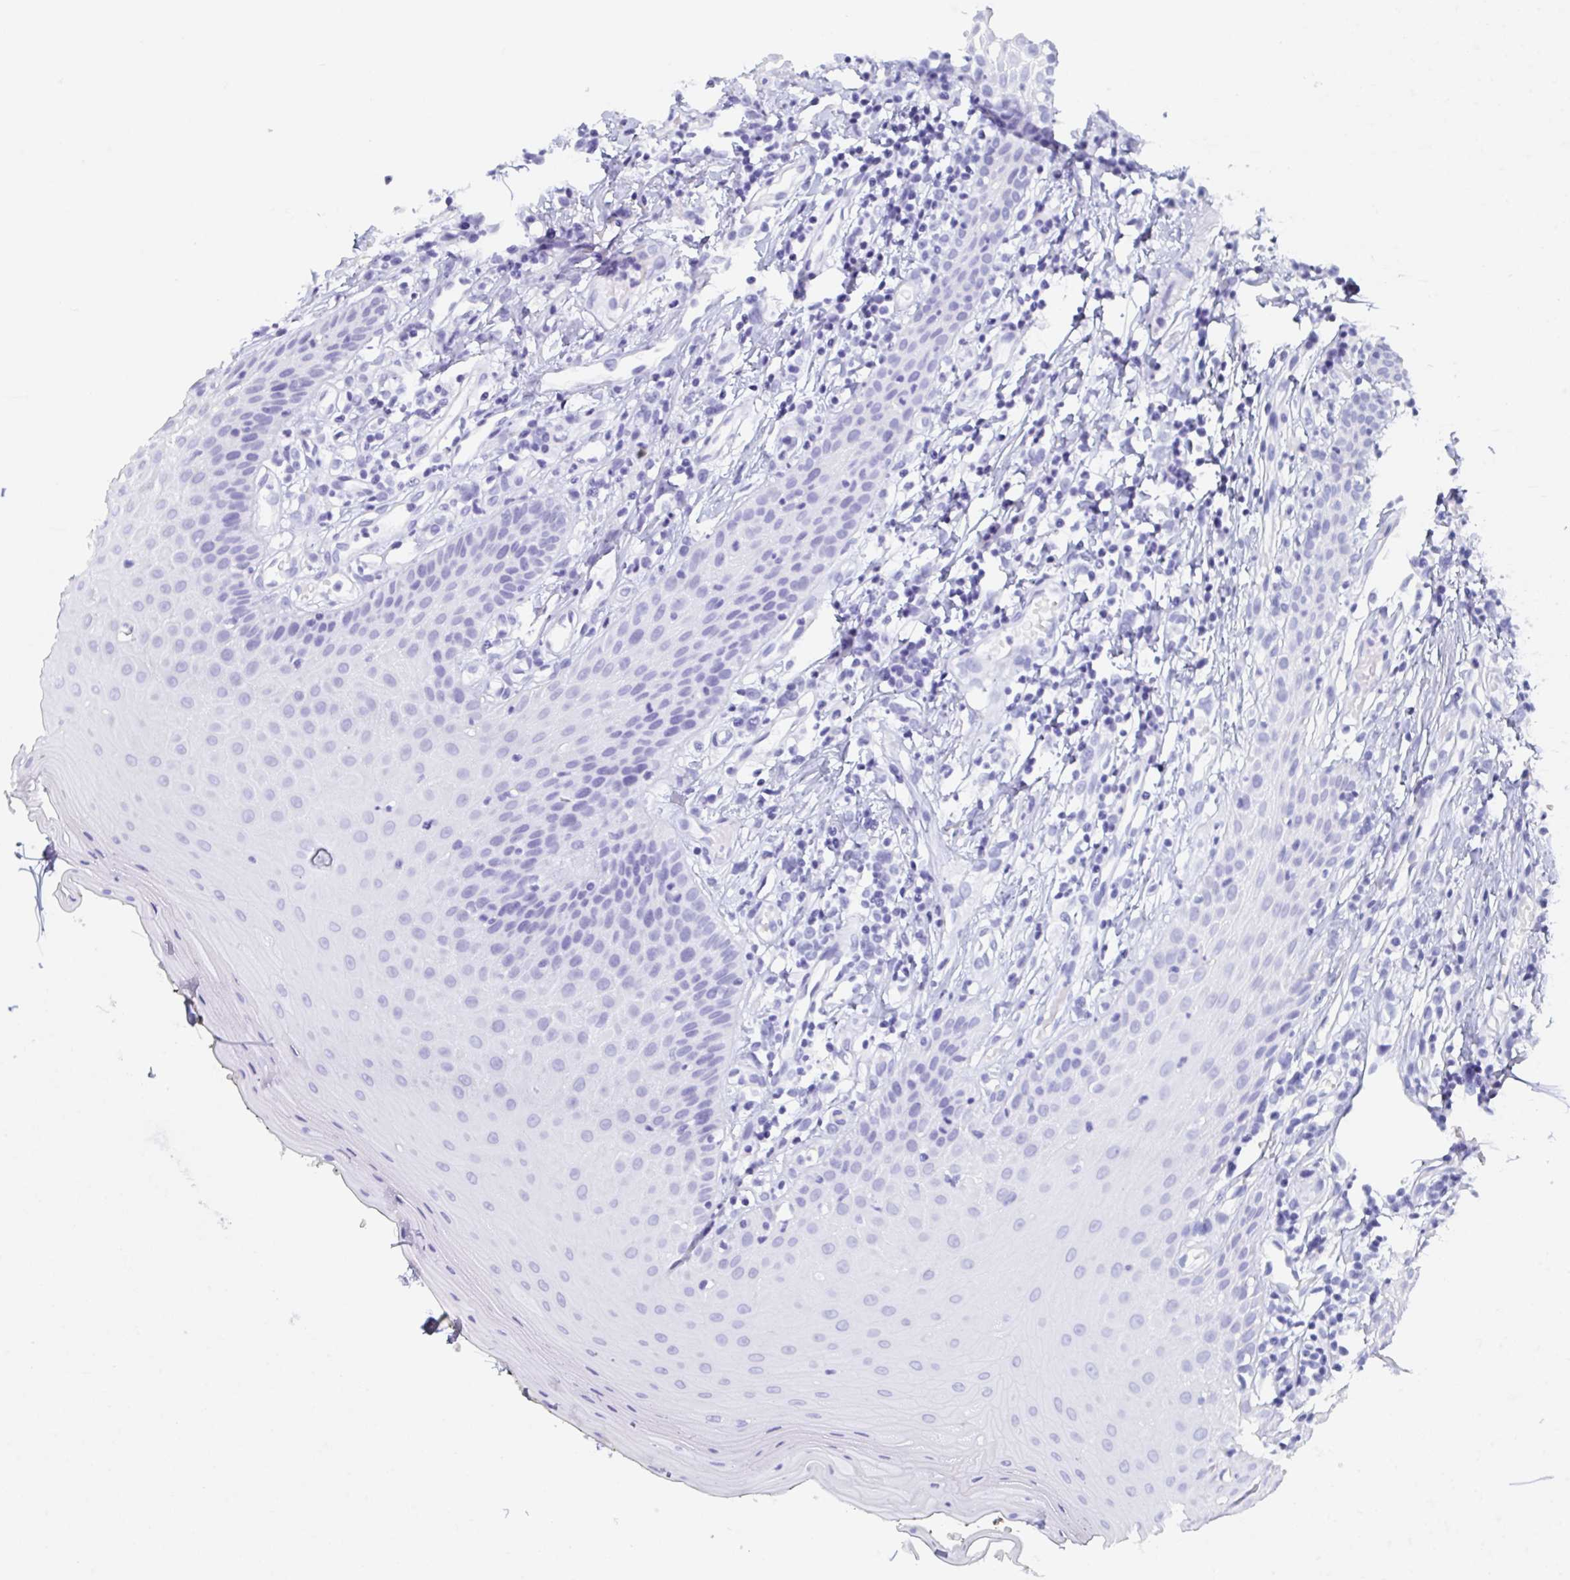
{"staining": {"intensity": "negative", "quantity": "none", "location": "none"}, "tissue": "oral mucosa", "cell_type": "Squamous epithelial cells", "image_type": "normal", "snomed": [{"axis": "morphology", "description": "Normal tissue, NOS"}, {"axis": "topography", "description": "Oral tissue"}, {"axis": "topography", "description": "Tounge, NOS"}], "caption": "IHC photomicrograph of benign human oral mucosa stained for a protein (brown), which exhibits no positivity in squamous epithelial cells.", "gene": "POU2F3", "patient": {"sex": "female", "age": 59}}